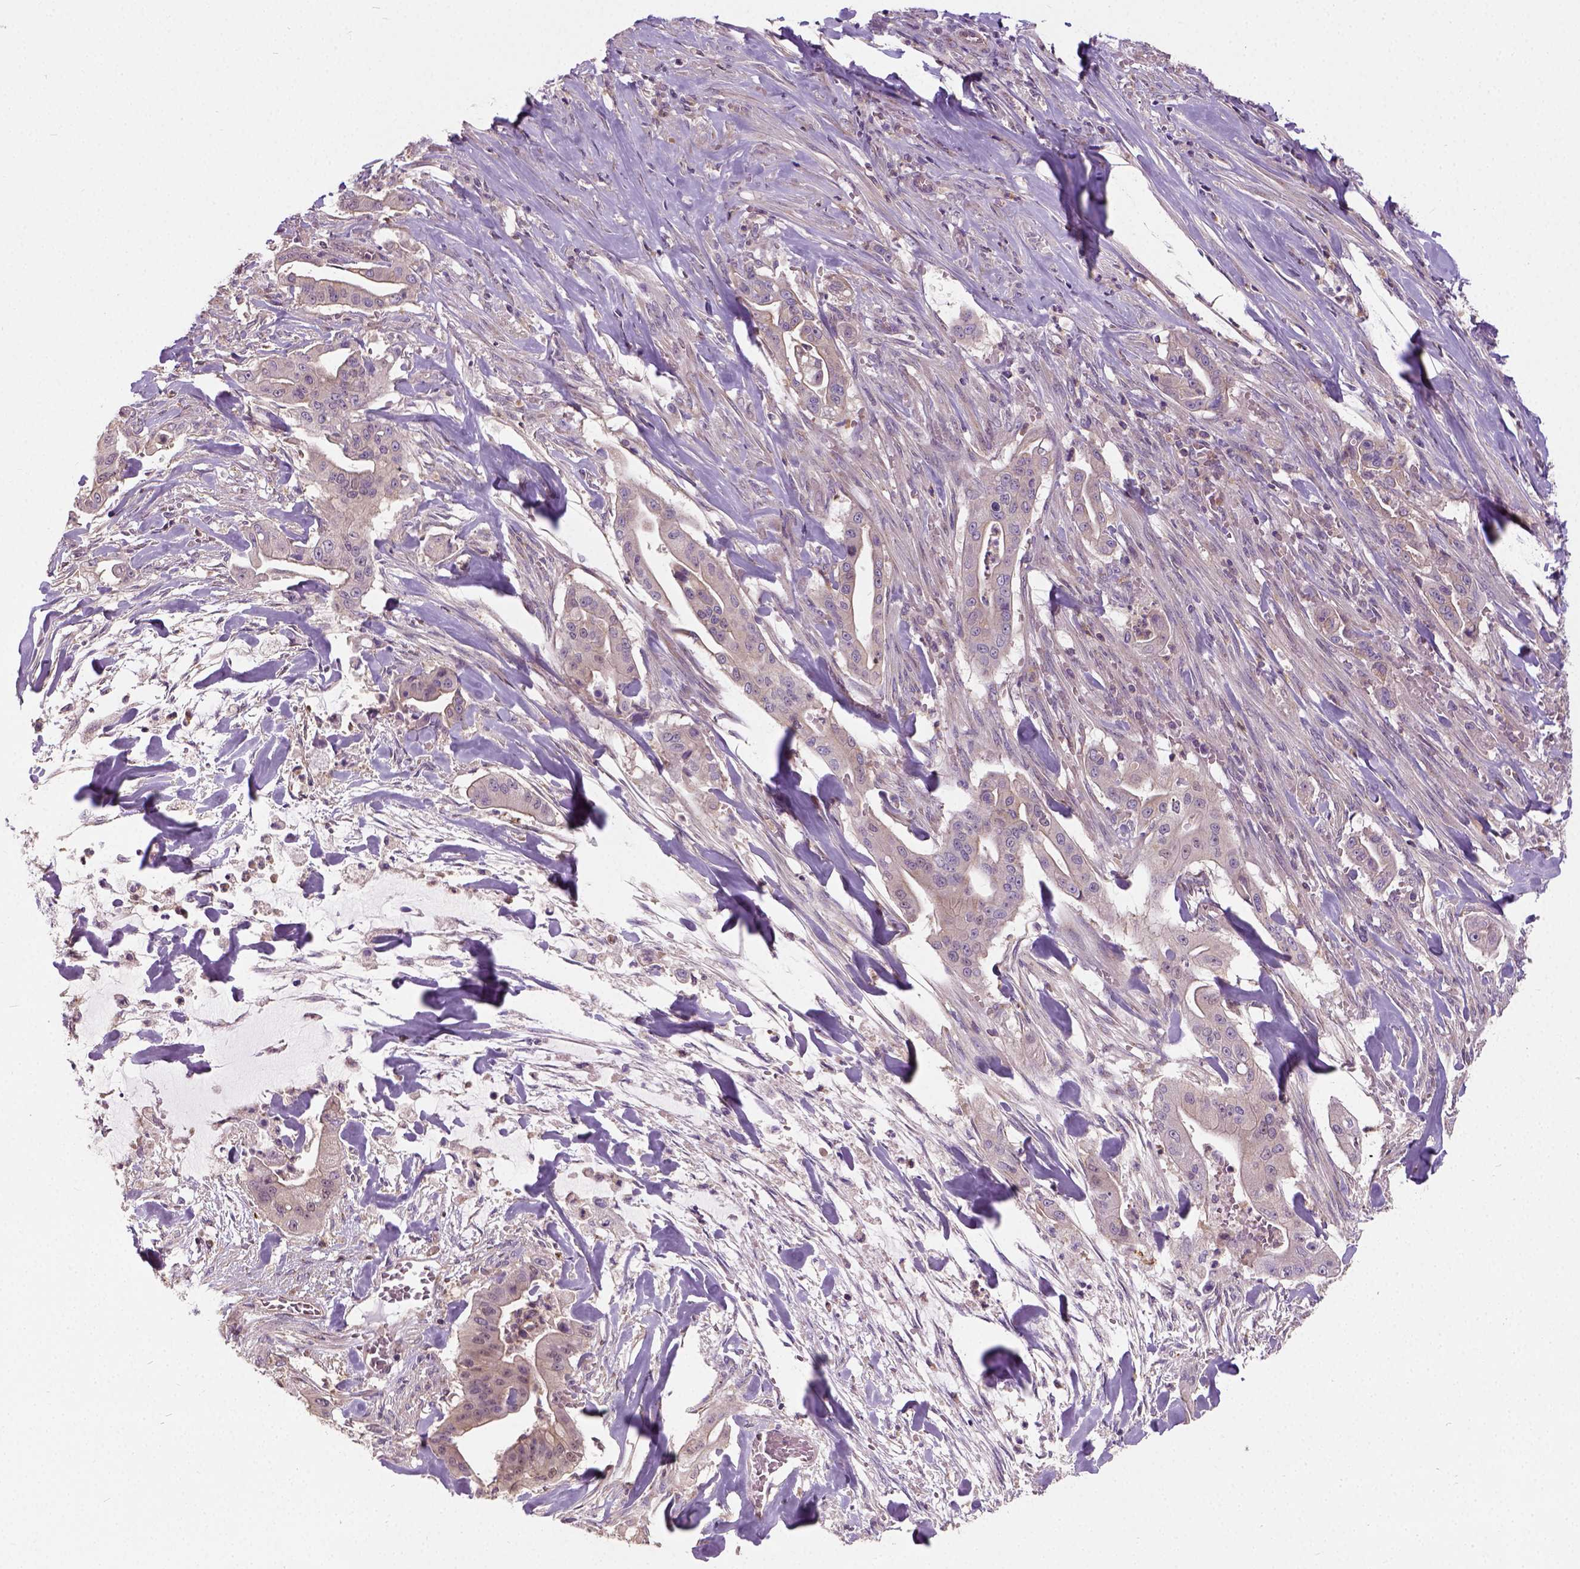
{"staining": {"intensity": "weak", "quantity": ">75%", "location": "cytoplasmic/membranous,nuclear"}, "tissue": "pancreatic cancer", "cell_type": "Tumor cells", "image_type": "cancer", "snomed": [{"axis": "morphology", "description": "Normal tissue, NOS"}, {"axis": "morphology", "description": "Inflammation, NOS"}, {"axis": "morphology", "description": "Adenocarcinoma, NOS"}, {"axis": "topography", "description": "Pancreas"}], "caption": "IHC staining of pancreatic adenocarcinoma, which exhibits low levels of weak cytoplasmic/membranous and nuclear staining in approximately >75% of tumor cells indicating weak cytoplasmic/membranous and nuclear protein expression. The staining was performed using DAB (brown) for protein detection and nuclei were counterstained in hematoxylin (blue).", "gene": "CRACR2A", "patient": {"sex": "male", "age": 57}}